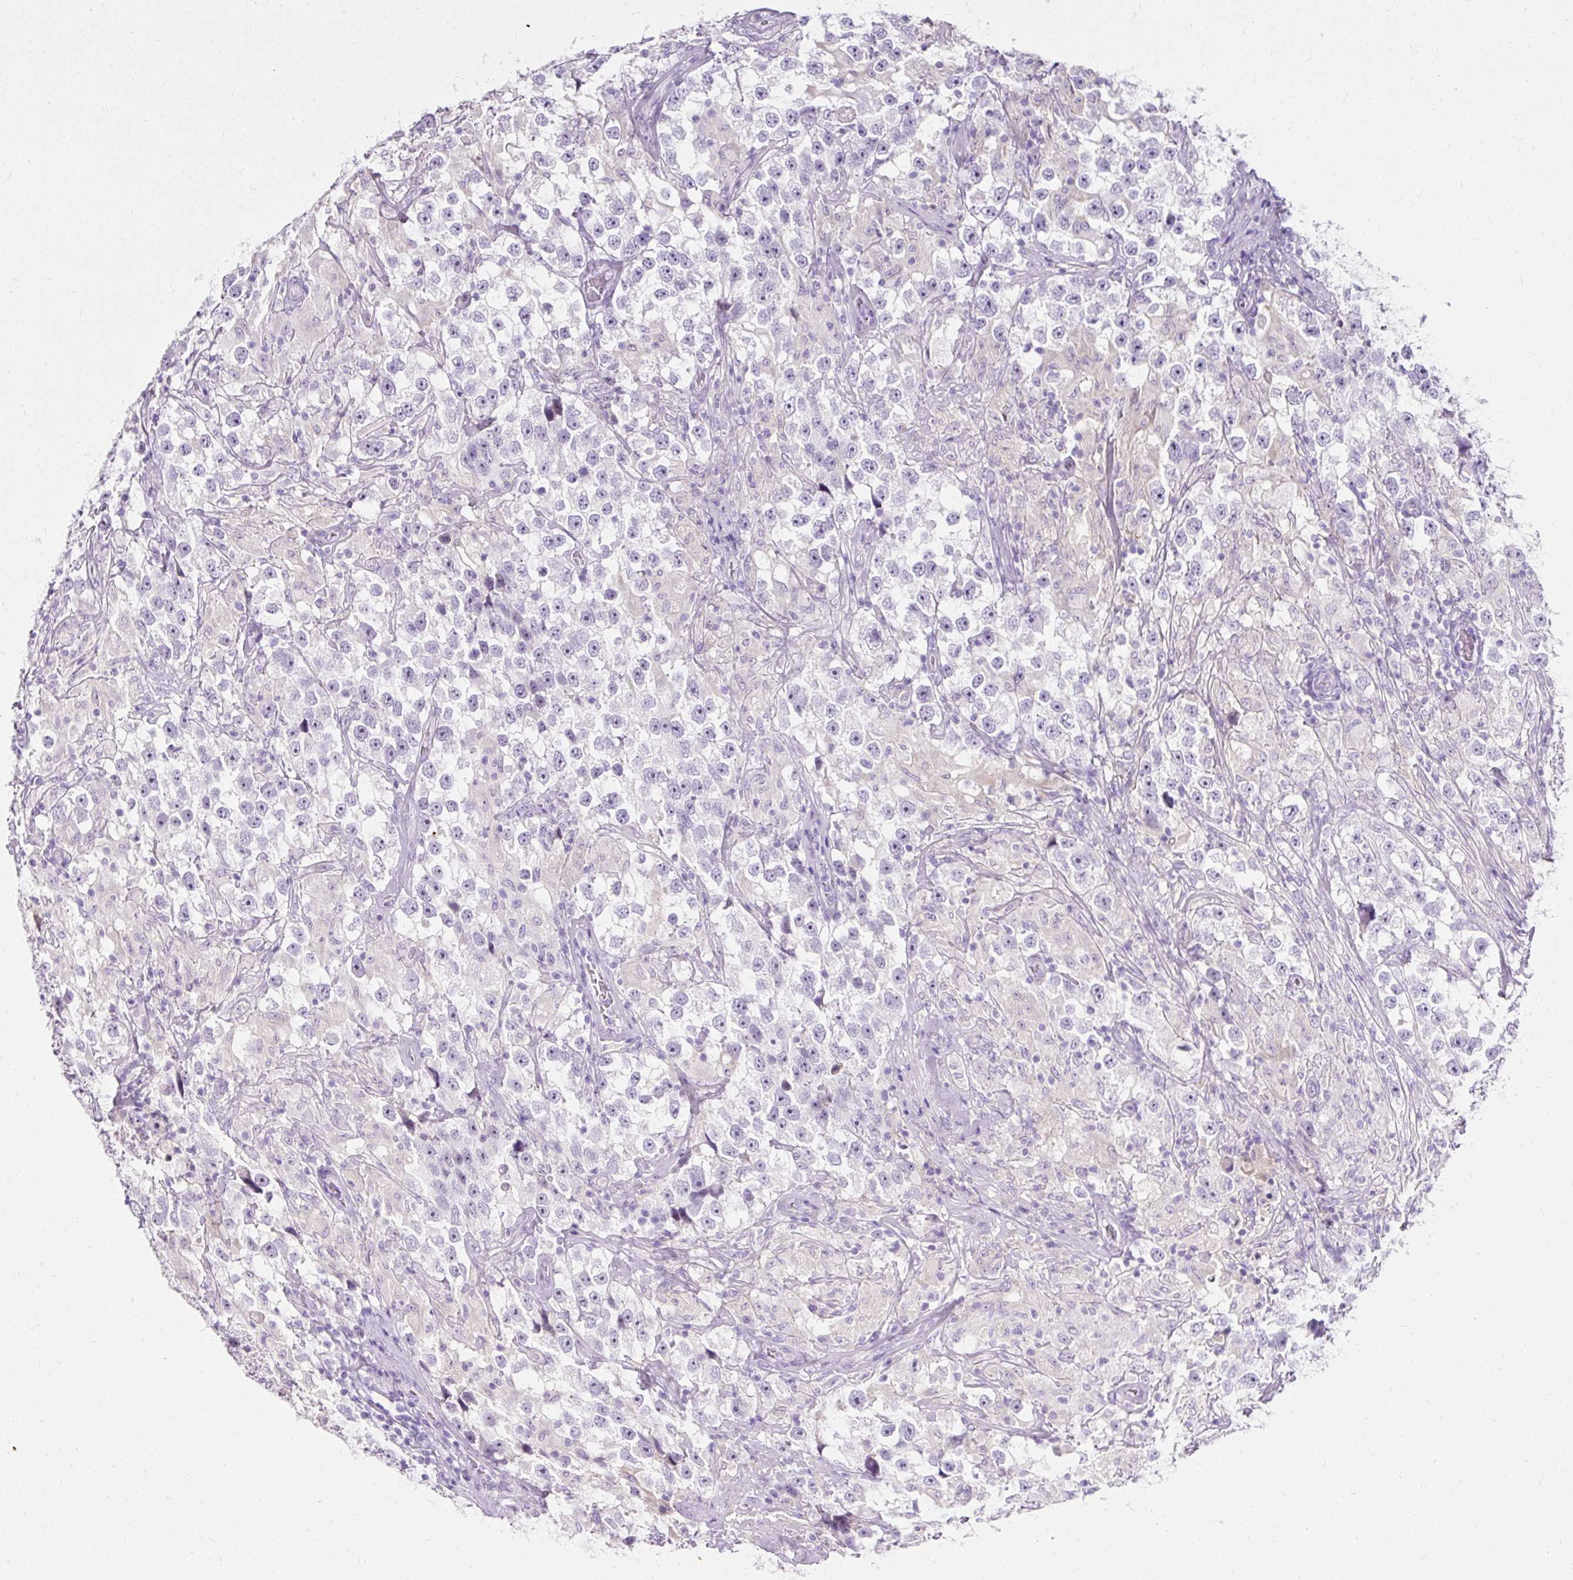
{"staining": {"intensity": "negative", "quantity": "none", "location": "none"}, "tissue": "testis cancer", "cell_type": "Tumor cells", "image_type": "cancer", "snomed": [{"axis": "morphology", "description": "Seminoma, NOS"}, {"axis": "topography", "description": "Testis"}], "caption": "IHC photomicrograph of testis seminoma stained for a protein (brown), which demonstrates no expression in tumor cells.", "gene": "CLDN25", "patient": {"sex": "male", "age": 46}}